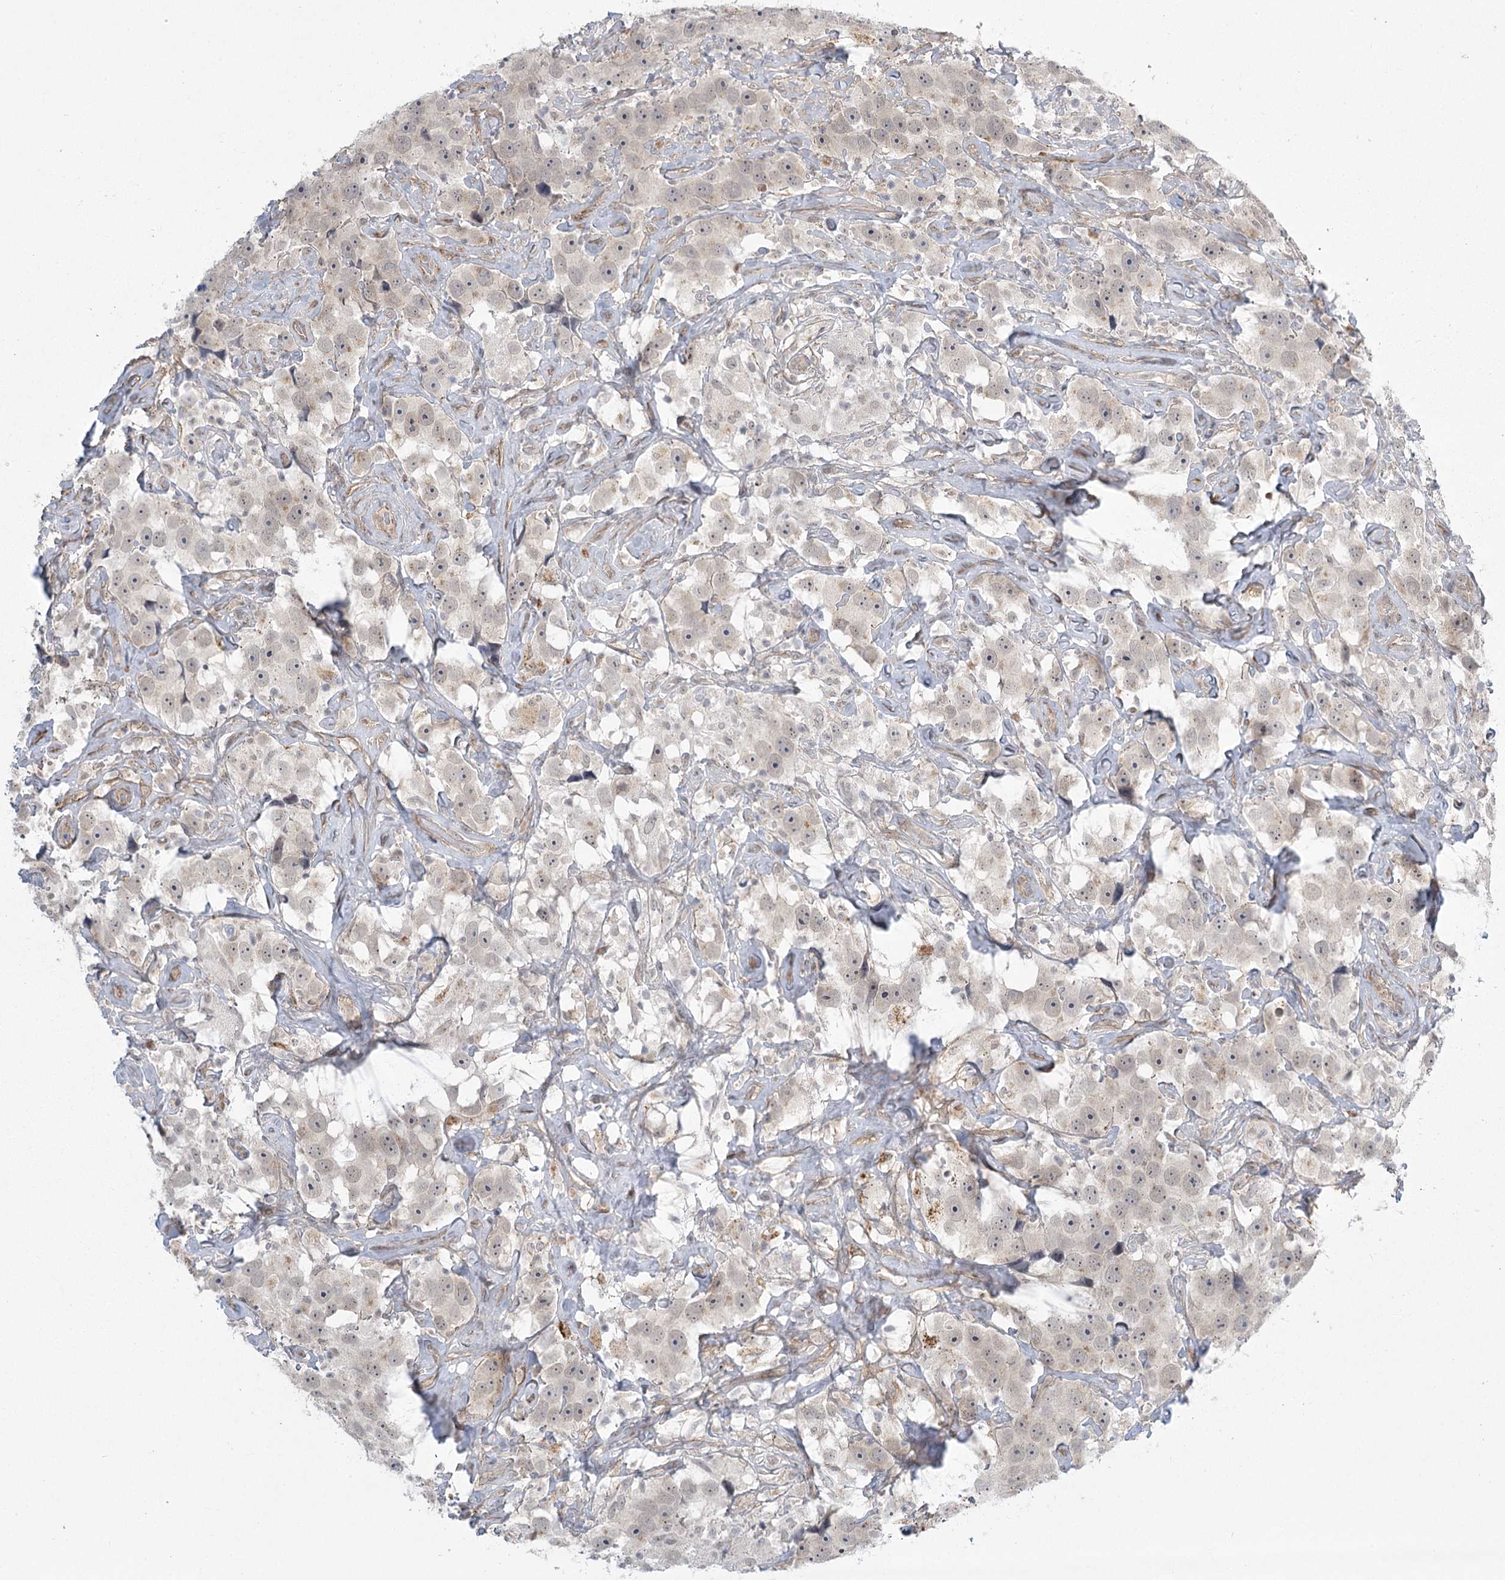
{"staining": {"intensity": "negative", "quantity": "none", "location": "none"}, "tissue": "testis cancer", "cell_type": "Tumor cells", "image_type": "cancer", "snomed": [{"axis": "morphology", "description": "Seminoma, NOS"}, {"axis": "topography", "description": "Testis"}], "caption": "Tumor cells show no significant protein positivity in testis cancer.", "gene": "MED28", "patient": {"sex": "male", "age": 49}}